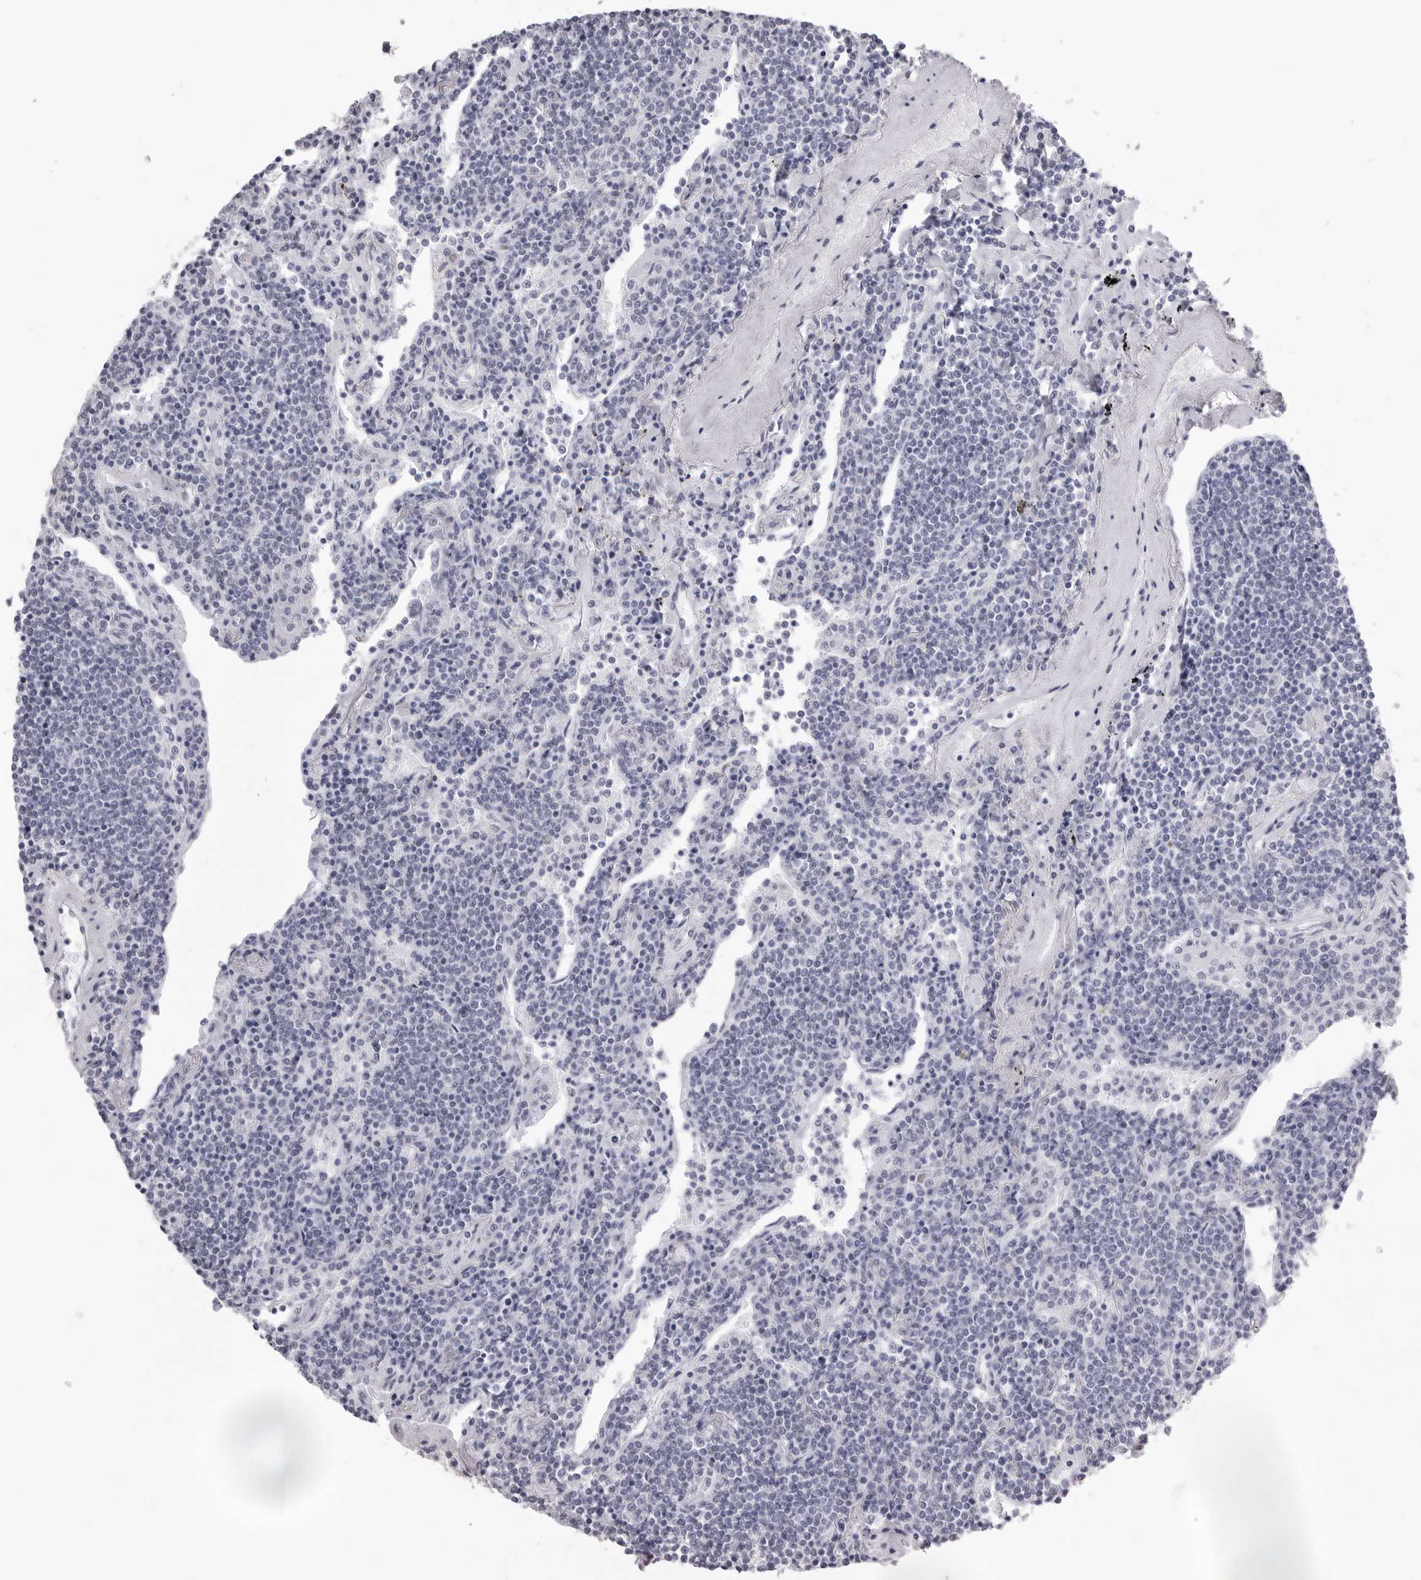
{"staining": {"intensity": "negative", "quantity": "none", "location": "none"}, "tissue": "lymphoma", "cell_type": "Tumor cells", "image_type": "cancer", "snomed": [{"axis": "morphology", "description": "Malignant lymphoma, non-Hodgkin's type, Low grade"}, {"axis": "topography", "description": "Lung"}], "caption": "This is a histopathology image of immunohistochemistry (IHC) staining of lymphoma, which shows no expression in tumor cells. (Brightfield microscopy of DAB (3,3'-diaminobenzidine) immunohistochemistry at high magnification).", "gene": "IRF2BP2", "patient": {"sex": "female", "age": 71}}